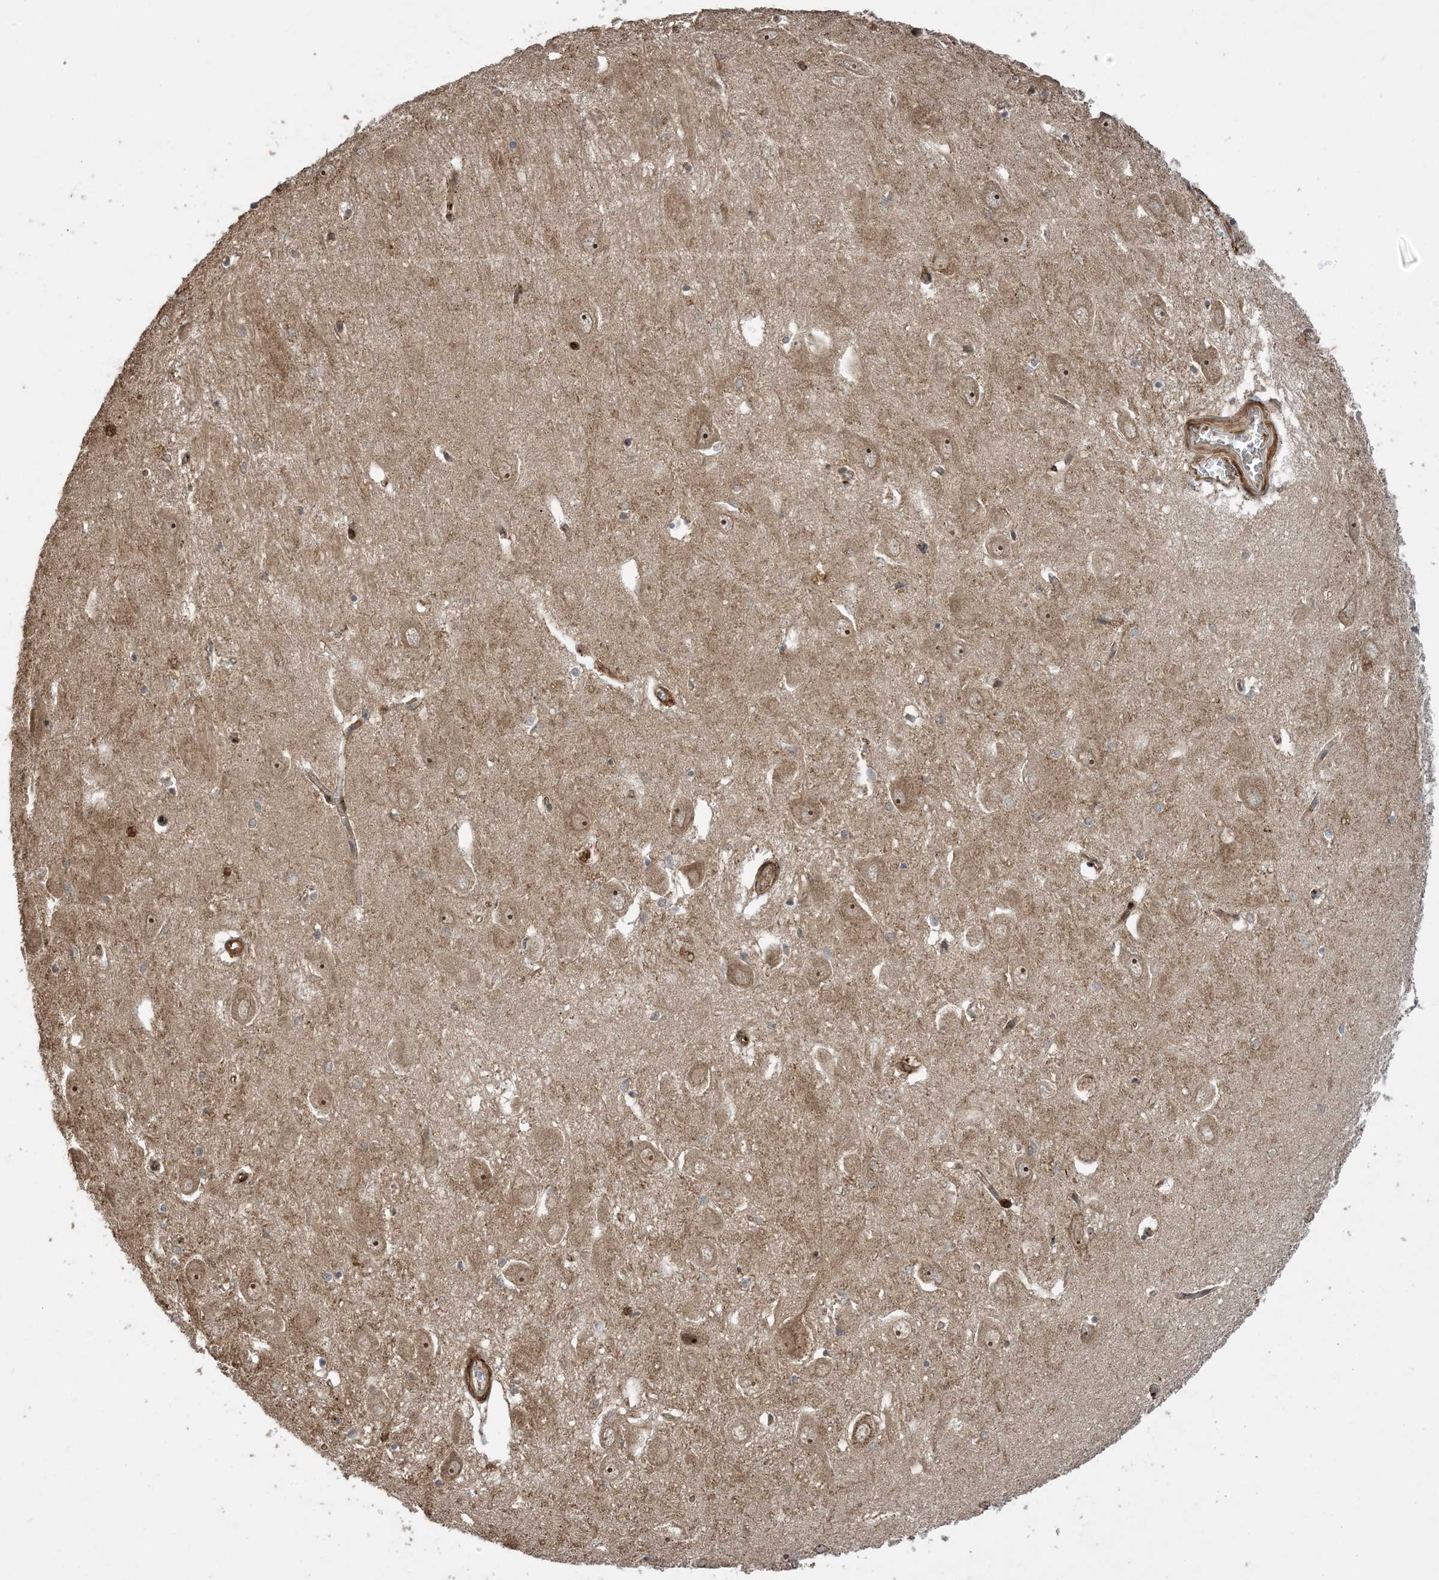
{"staining": {"intensity": "moderate", "quantity": "<25%", "location": "cytoplasmic/membranous"}, "tissue": "hippocampus", "cell_type": "Glial cells", "image_type": "normal", "snomed": [{"axis": "morphology", "description": "Normal tissue, NOS"}, {"axis": "topography", "description": "Hippocampus"}], "caption": "Brown immunohistochemical staining in normal human hippocampus demonstrates moderate cytoplasmic/membranous expression in approximately <25% of glial cells.", "gene": "ZNF511", "patient": {"sex": "female", "age": 64}}